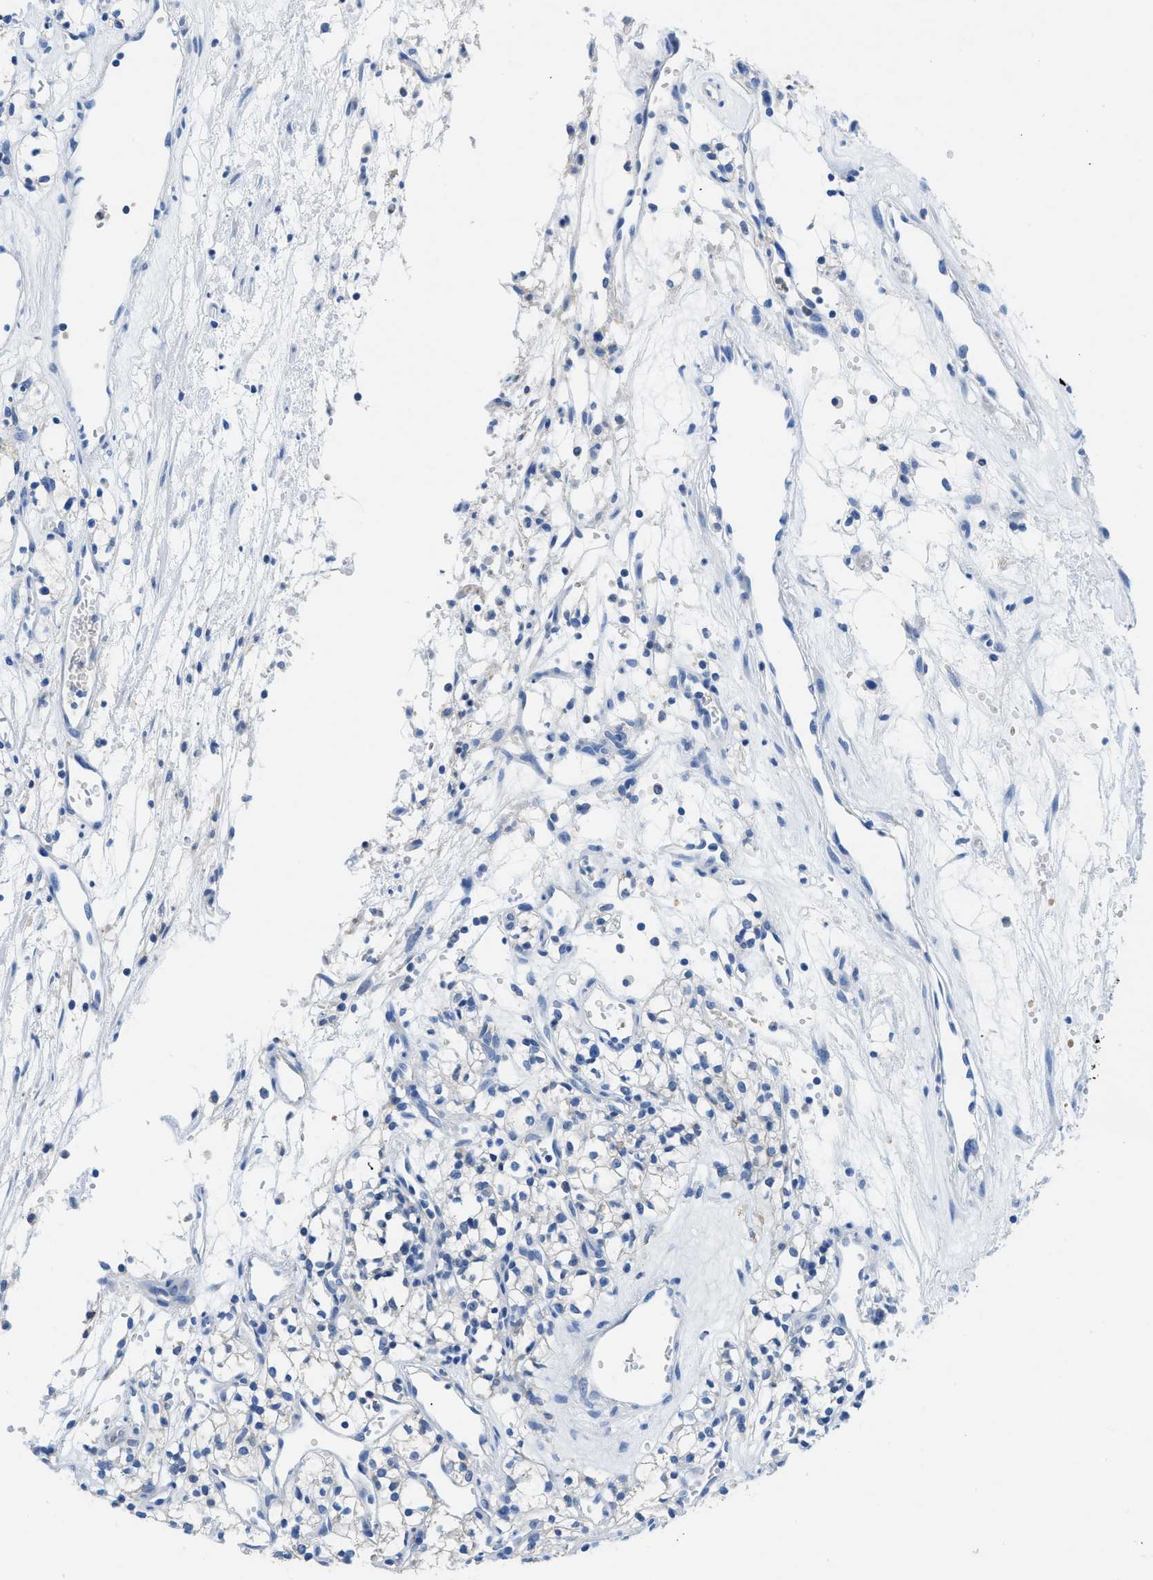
{"staining": {"intensity": "negative", "quantity": "none", "location": "none"}, "tissue": "renal cancer", "cell_type": "Tumor cells", "image_type": "cancer", "snomed": [{"axis": "morphology", "description": "Adenocarcinoma, NOS"}, {"axis": "topography", "description": "Kidney"}], "caption": "Tumor cells are negative for brown protein staining in adenocarcinoma (renal).", "gene": "NEB", "patient": {"sex": "male", "age": 59}}